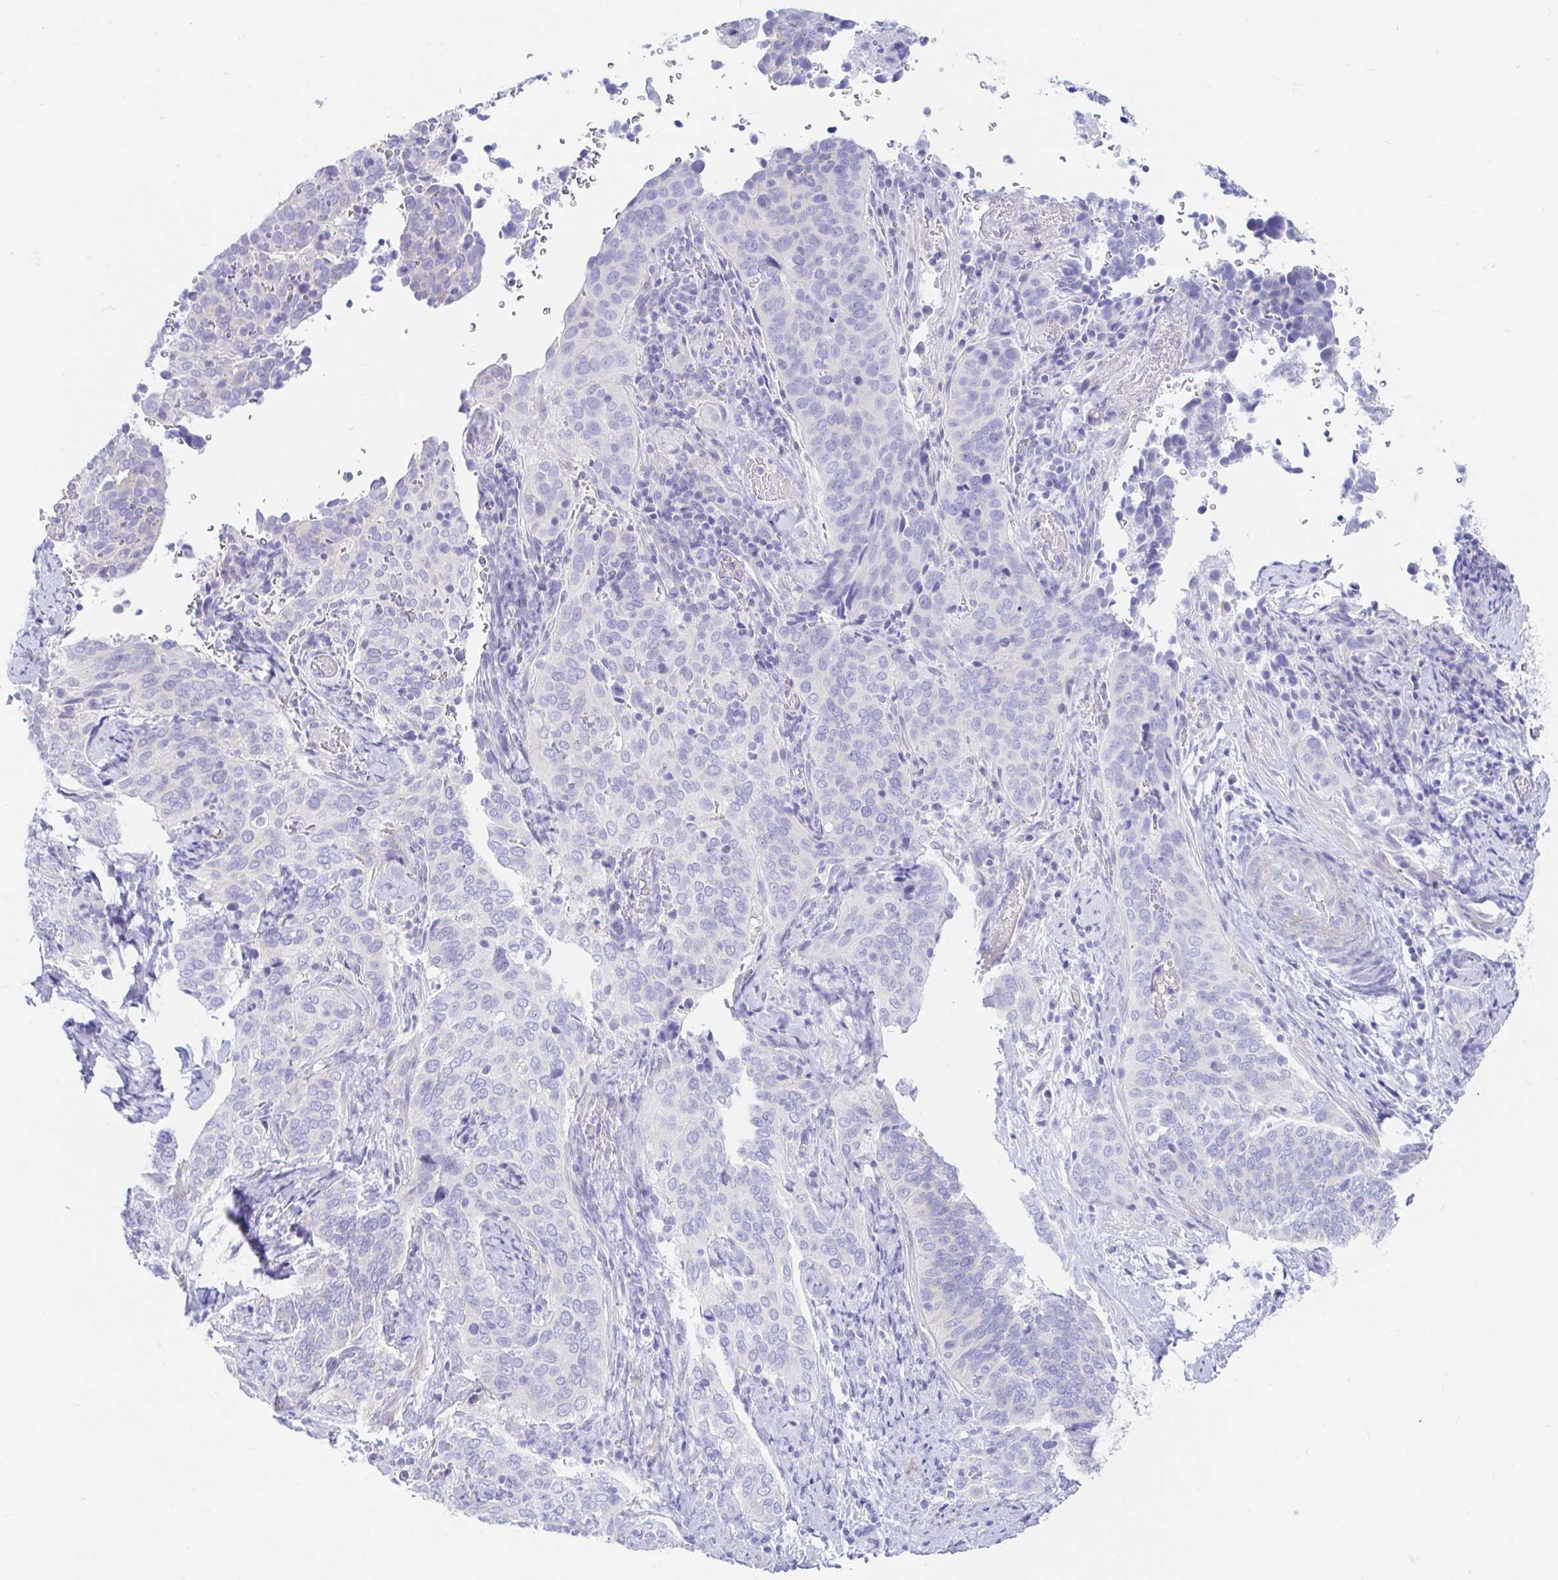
{"staining": {"intensity": "negative", "quantity": "none", "location": "none"}, "tissue": "cervical cancer", "cell_type": "Tumor cells", "image_type": "cancer", "snomed": [{"axis": "morphology", "description": "Squamous cell carcinoma, NOS"}, {"axis": "topography", "description": "Cervix"}], "caption": "An immunohistochemistry (IHC) micrograph of cervical cancer (squamous cell carcinoma) is shown. There is no staining in tumor cells of cervical cancer (squamous cell carcinoma). (DAB immunohistochemistry (IHC) visualized using brightfield microscopy, high magnification).", "gene": "PPP1R1B", "patient": {"sex": "female", "age": 38}}